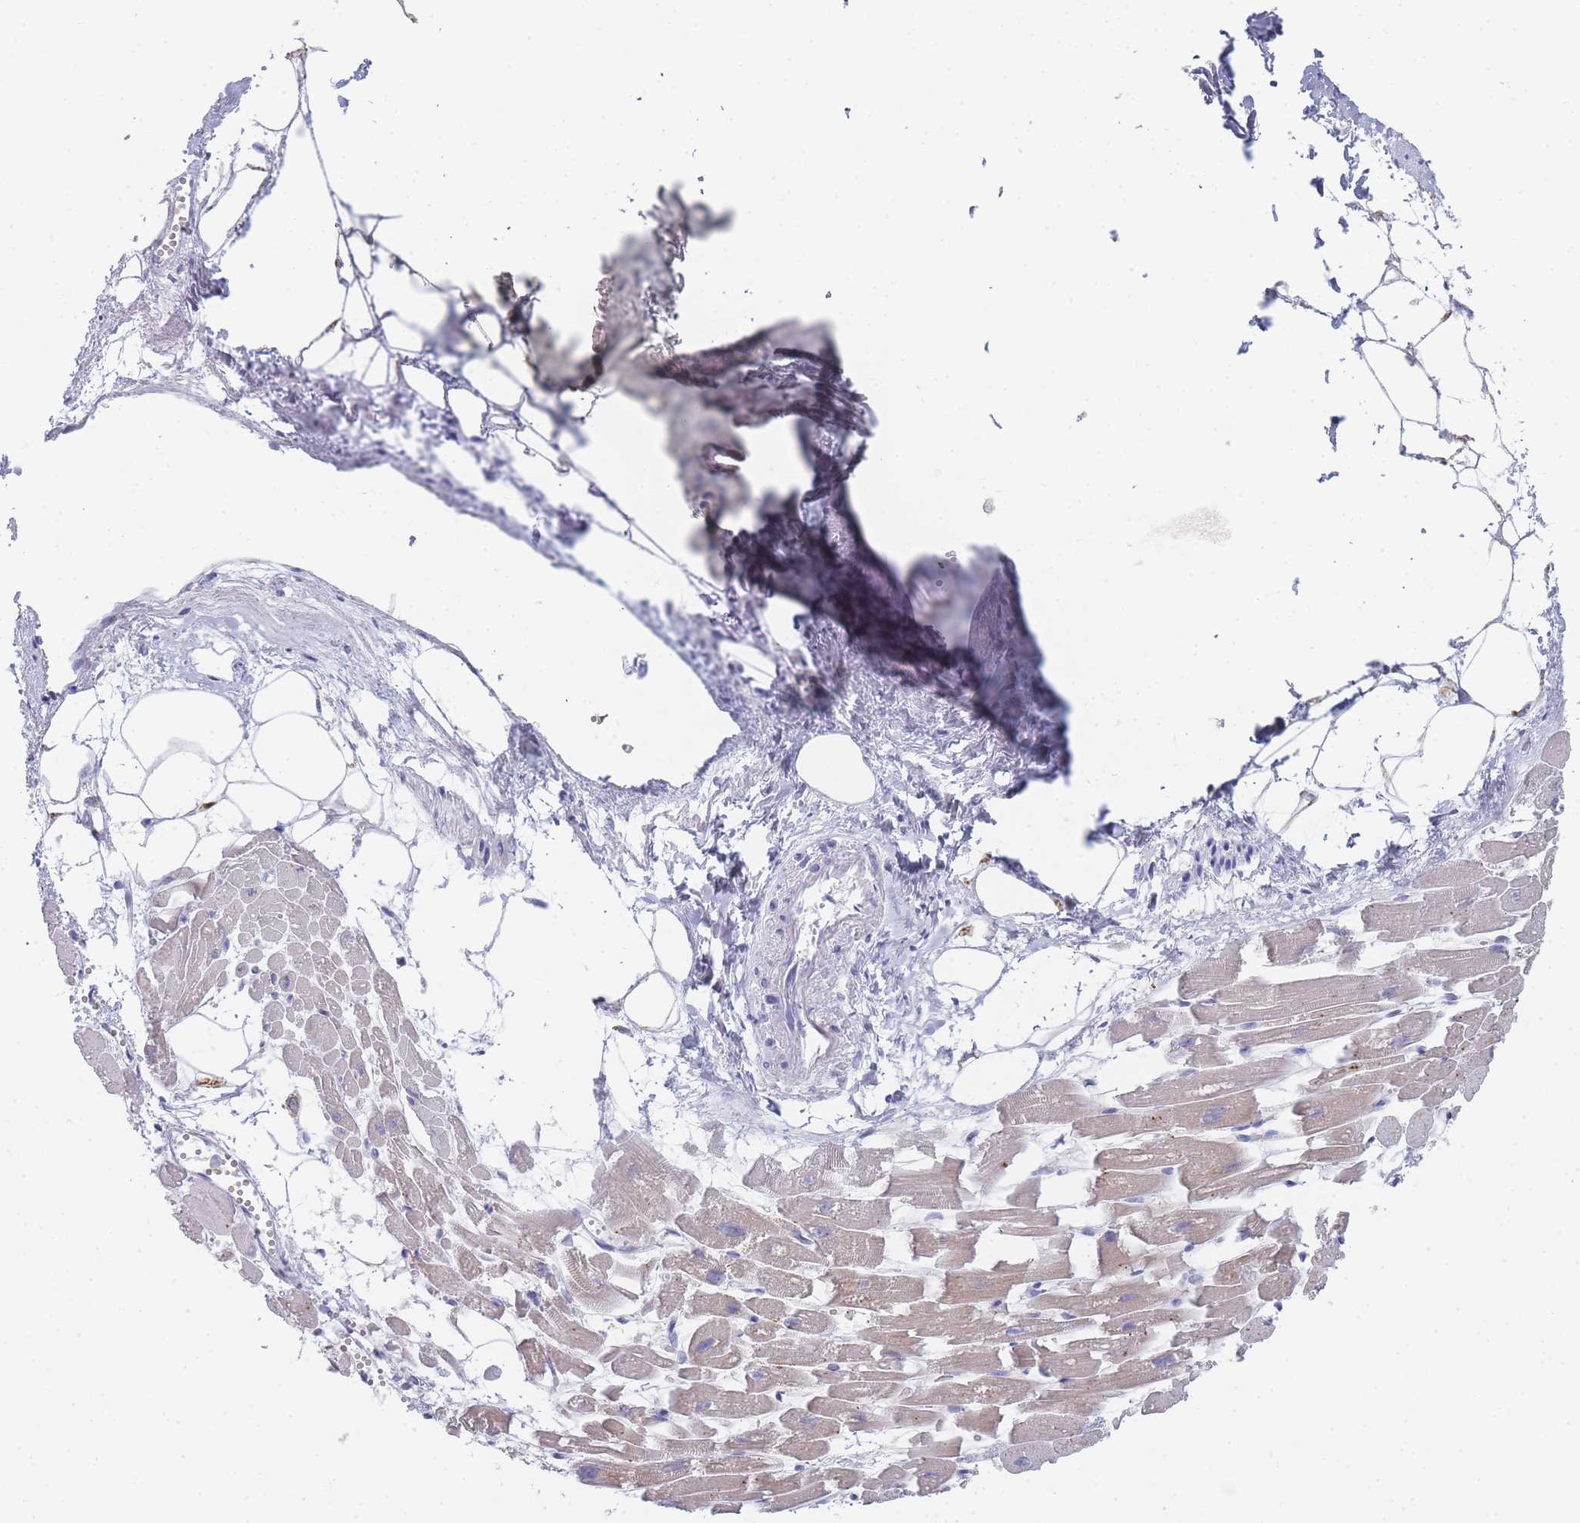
{"staining": {"intensity": "weak", "quantity": "25%-75%", "location": "cytoplasmic/membranous"}, "tissue": "heart muscle", "cell_type": "Cardiomyocytes", "image_type": "normal", "snomed": [{"axis": "morphology", "description": "Normal tissue, NOS"}, {"axis": "topography", "description": "Heart"}], "caption": "Protein staining of normal heart muscle exhibits weak cytoplasmic/membranous positivity in about 25%-75% of cardiomyocytes. The staining was performed using DAB (3,3'-diaminobenzidine), with brown indicating positive protein expression. Nuclei are stained blue with hematoxylin.", "gene": "IMPG1", "patient": {"sex": "female", "age": 64}}